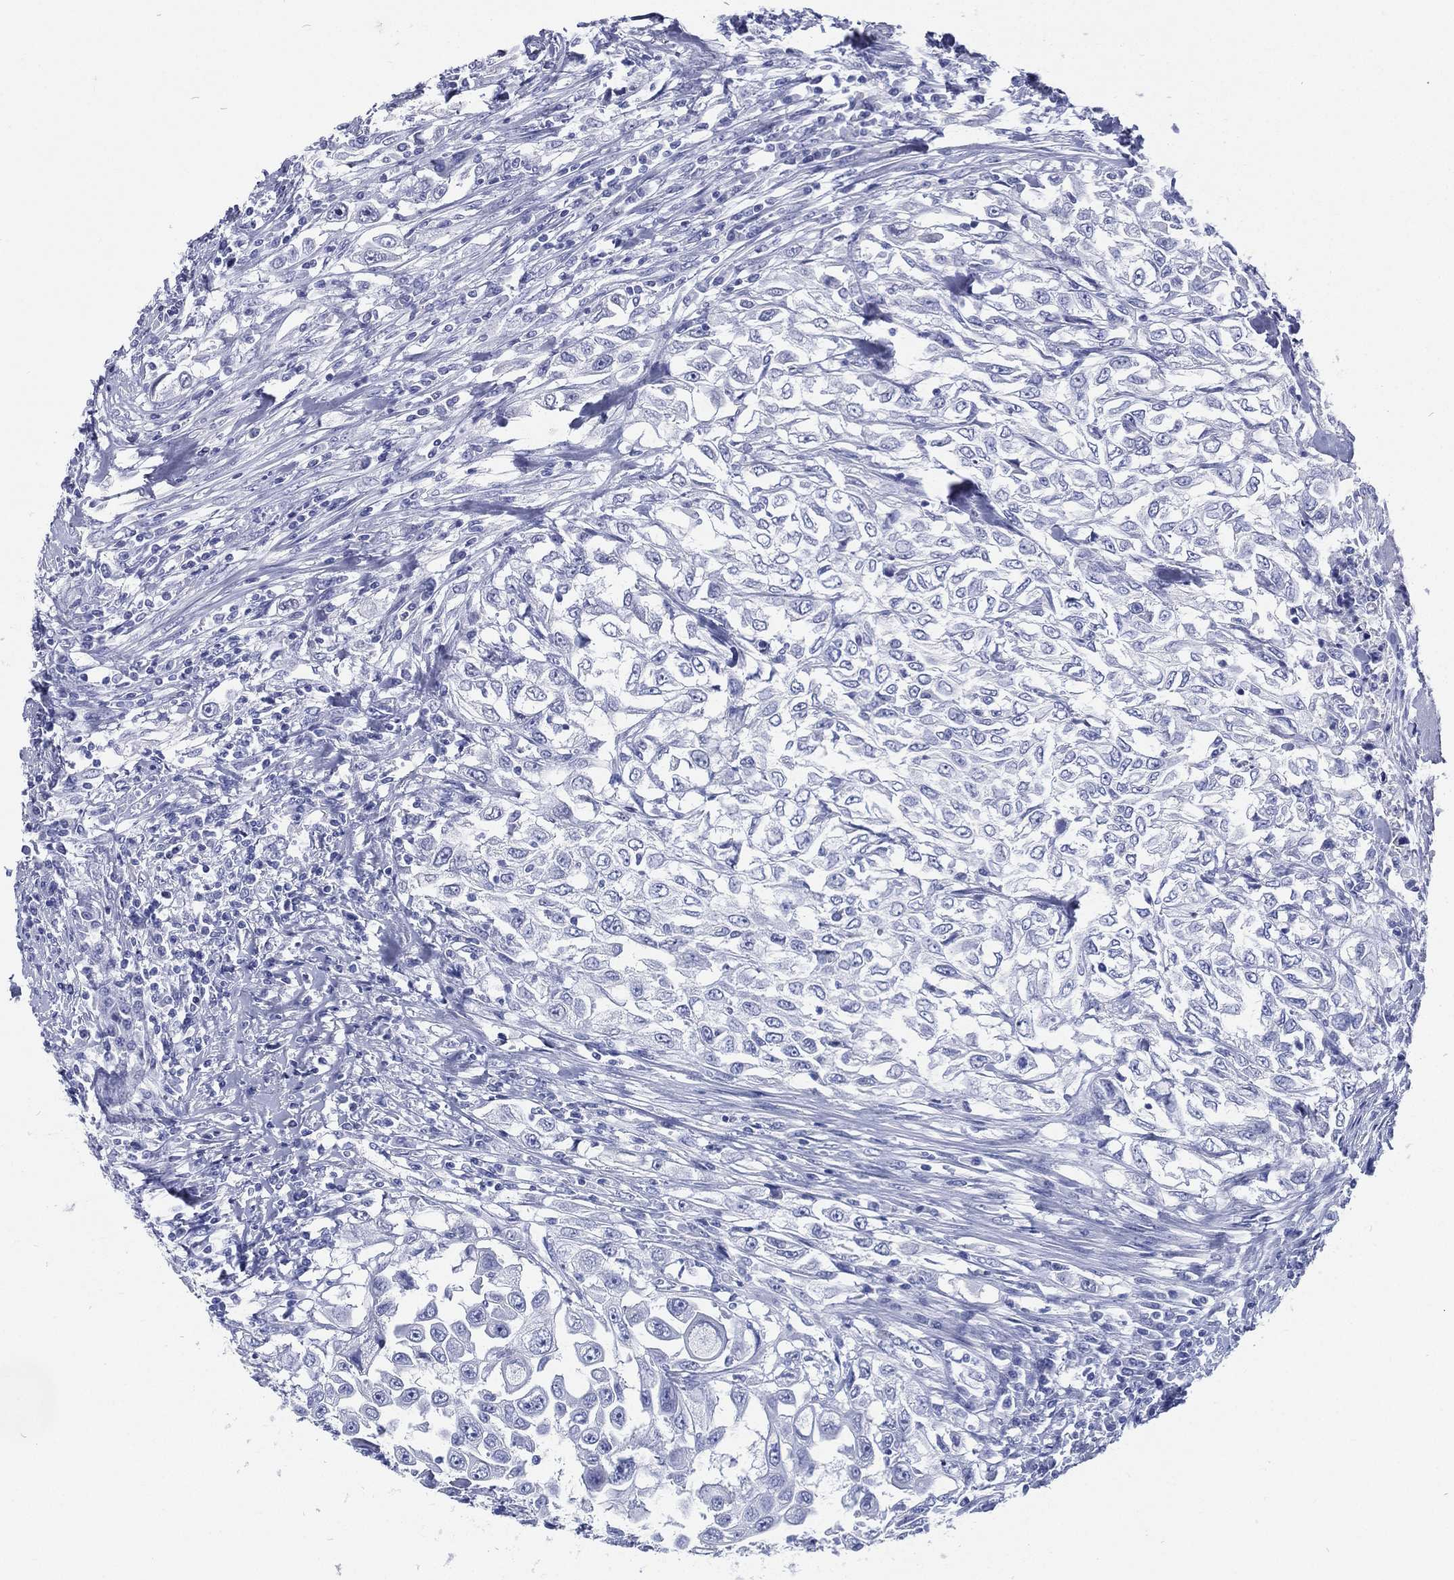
{"staining": {"intensity": "negative", "quantity": "none", "location": "none"}, "tissue": "urothelial cancer", "cell_type": "Tumor cells", "image_type": "cancer", "snomed": [{"axis": "morphology", "description": "Urothelial carcinoma, High grade"}, {"axis": "topography", "description": "Urinary bladder"}], "caption": "IHC image of neoplastic tissue: high-grade urothelial carcinoma stained with DAB (3,3'-diaminobenzidine) shows no significant protein expression in tumor cells.", "gene": "RSPH4A", "patient": {"sex": "female", "age": 56}}